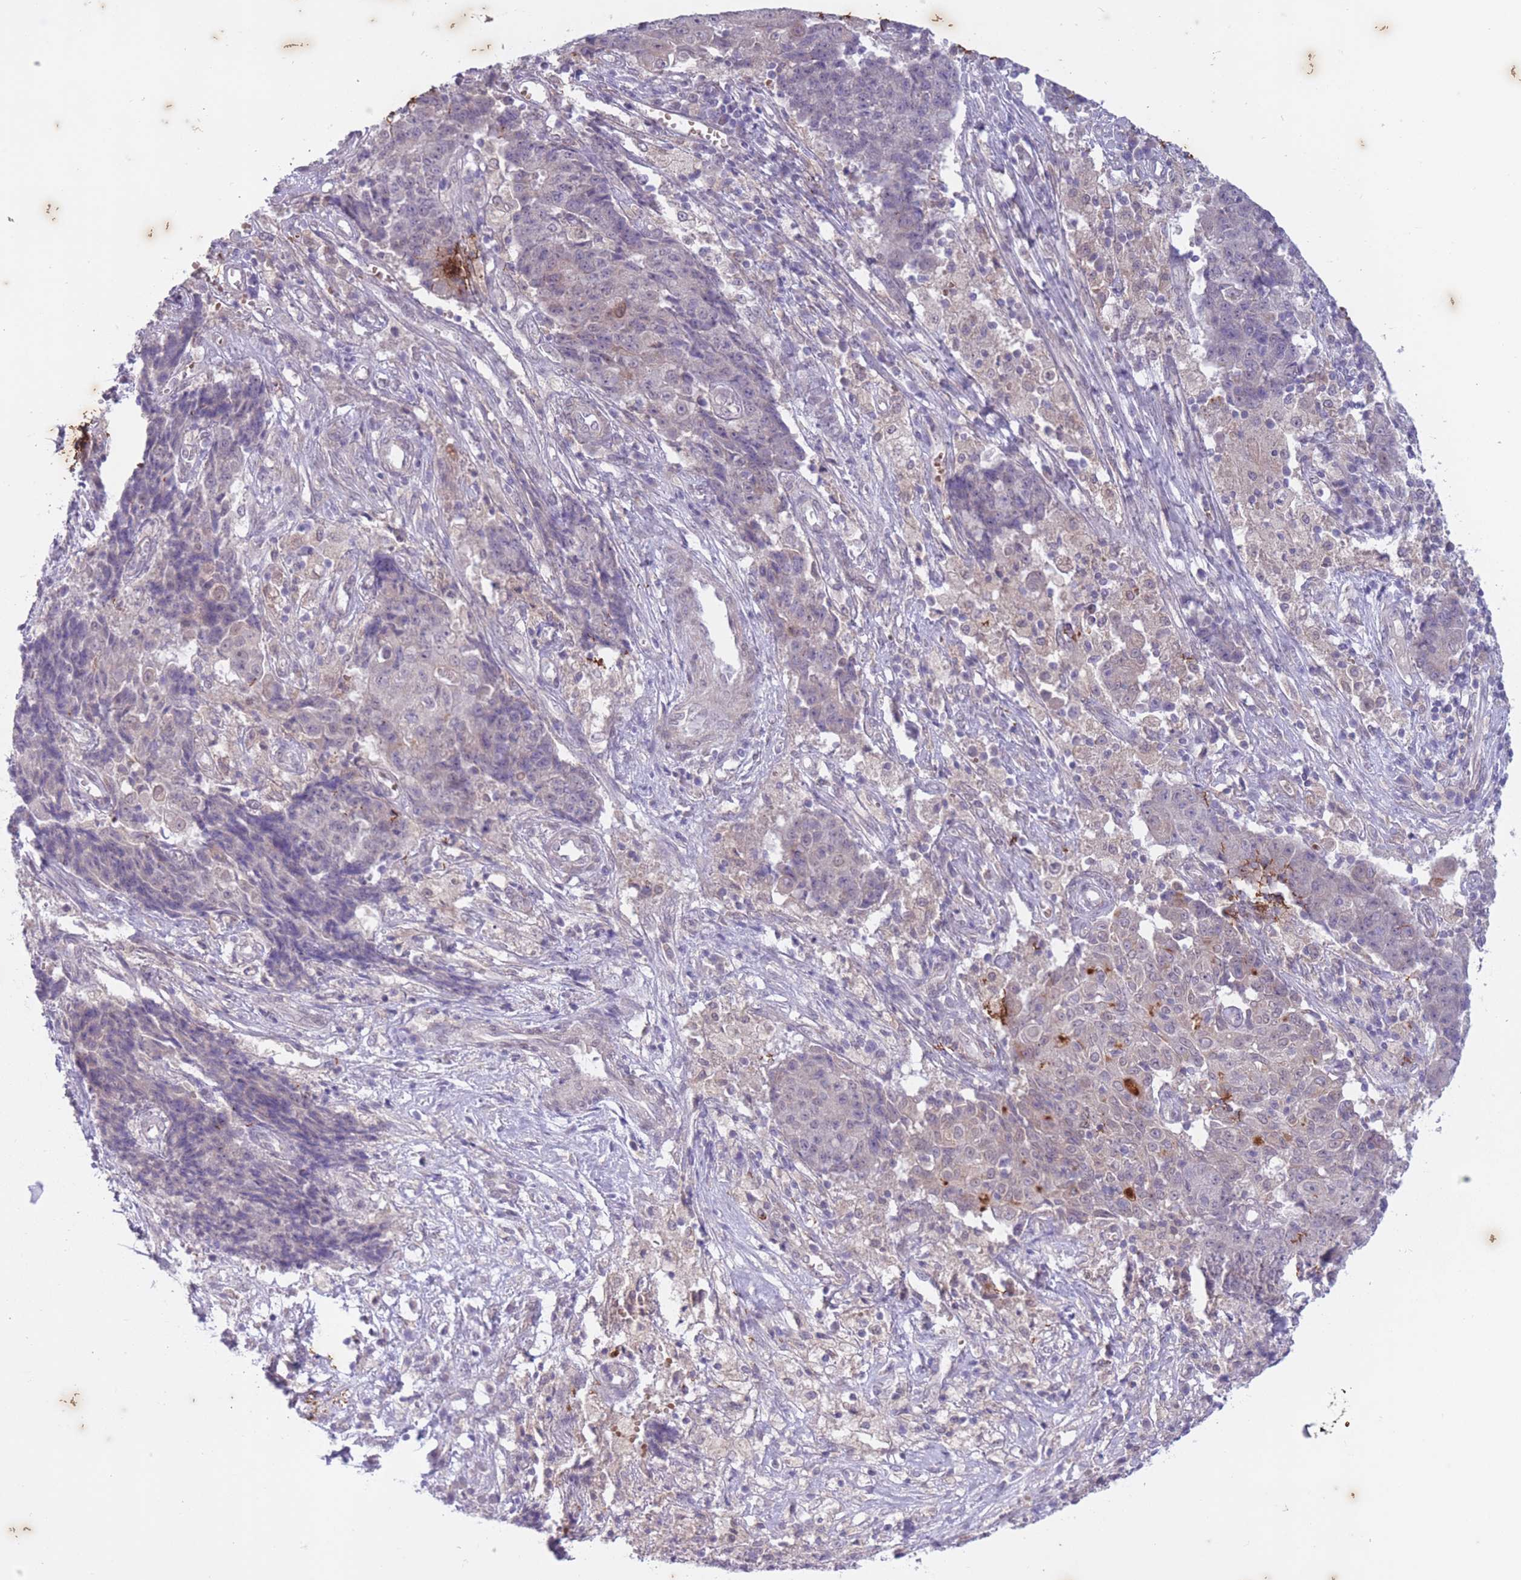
{"staining": {"intensity": "negative", "quantity": "none", "location": "none"}, "tissue": "ovarian cancer", "cell_type": "Tumor cells", "image_type": "cancer", "snomed": [{"axis": "morphology", "description": "Carcinoma, endometroid"}, {"axis": "topography", "description": "Ovary"}], "caption": "Photomicrograph shows no protein staining in tumor cells of ovarian endometroid carcinoma tissue.", "gene": "ARPIN", "patient": {"sex": "female", "age": 42}}